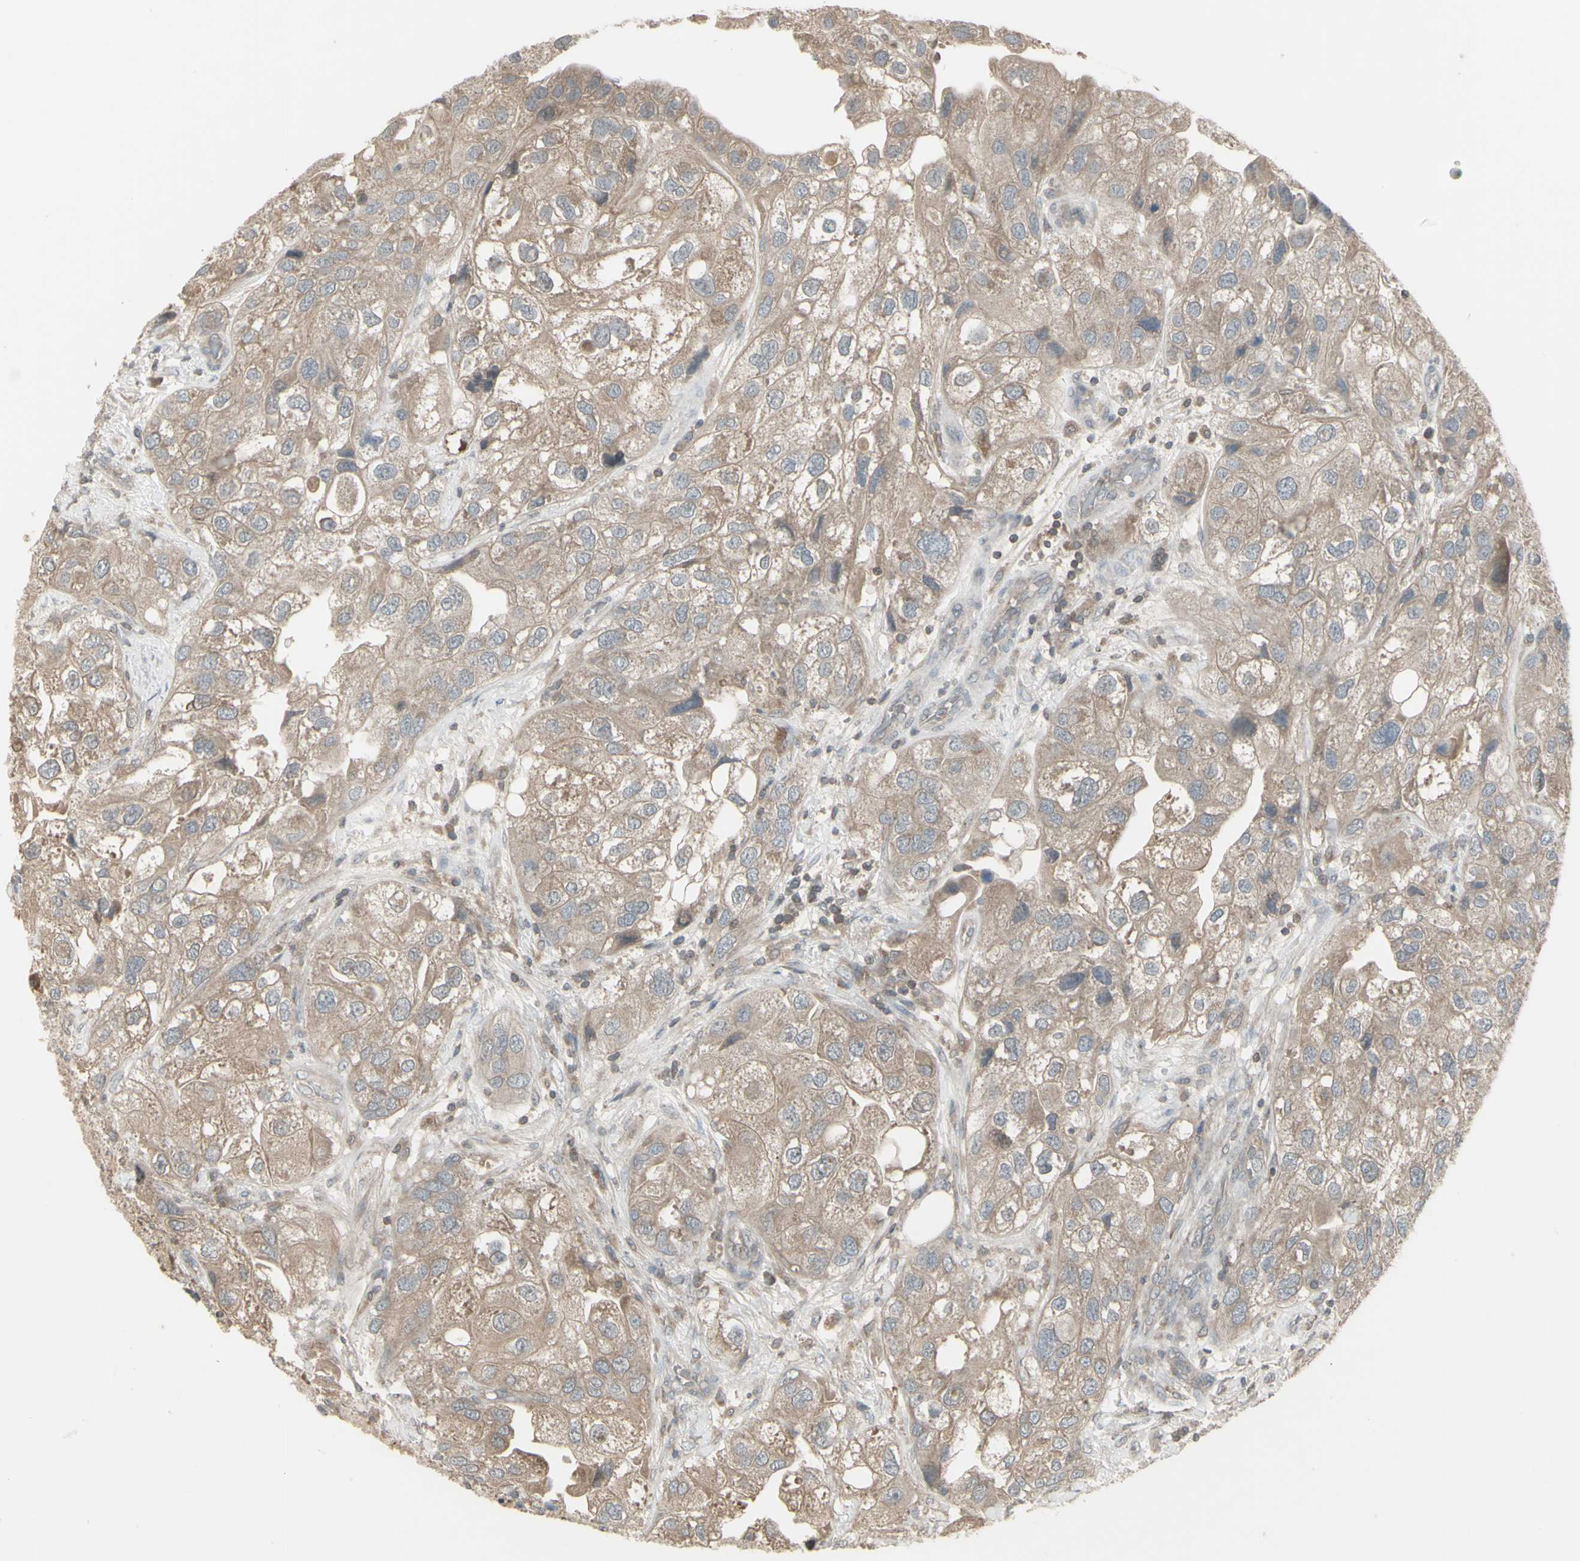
{"staining": {"intensity": "negative", "quantity": "none", "location": "none"}, "tissue": "urothelial cancer", "cell_type": "Tumor cells", "image_type": "cancer", "snomed": [{"axis": "morphology", "description": "Urothelial carcinoma, High grade"}, {"axis": "topography", "description": "Urinary bladder"}], "caption": "Tumor cells show no significant protein expression in high-grade urothelial carcinoma.", "gene": "CSK", "patient": {"sex": "female", "age": 64}}